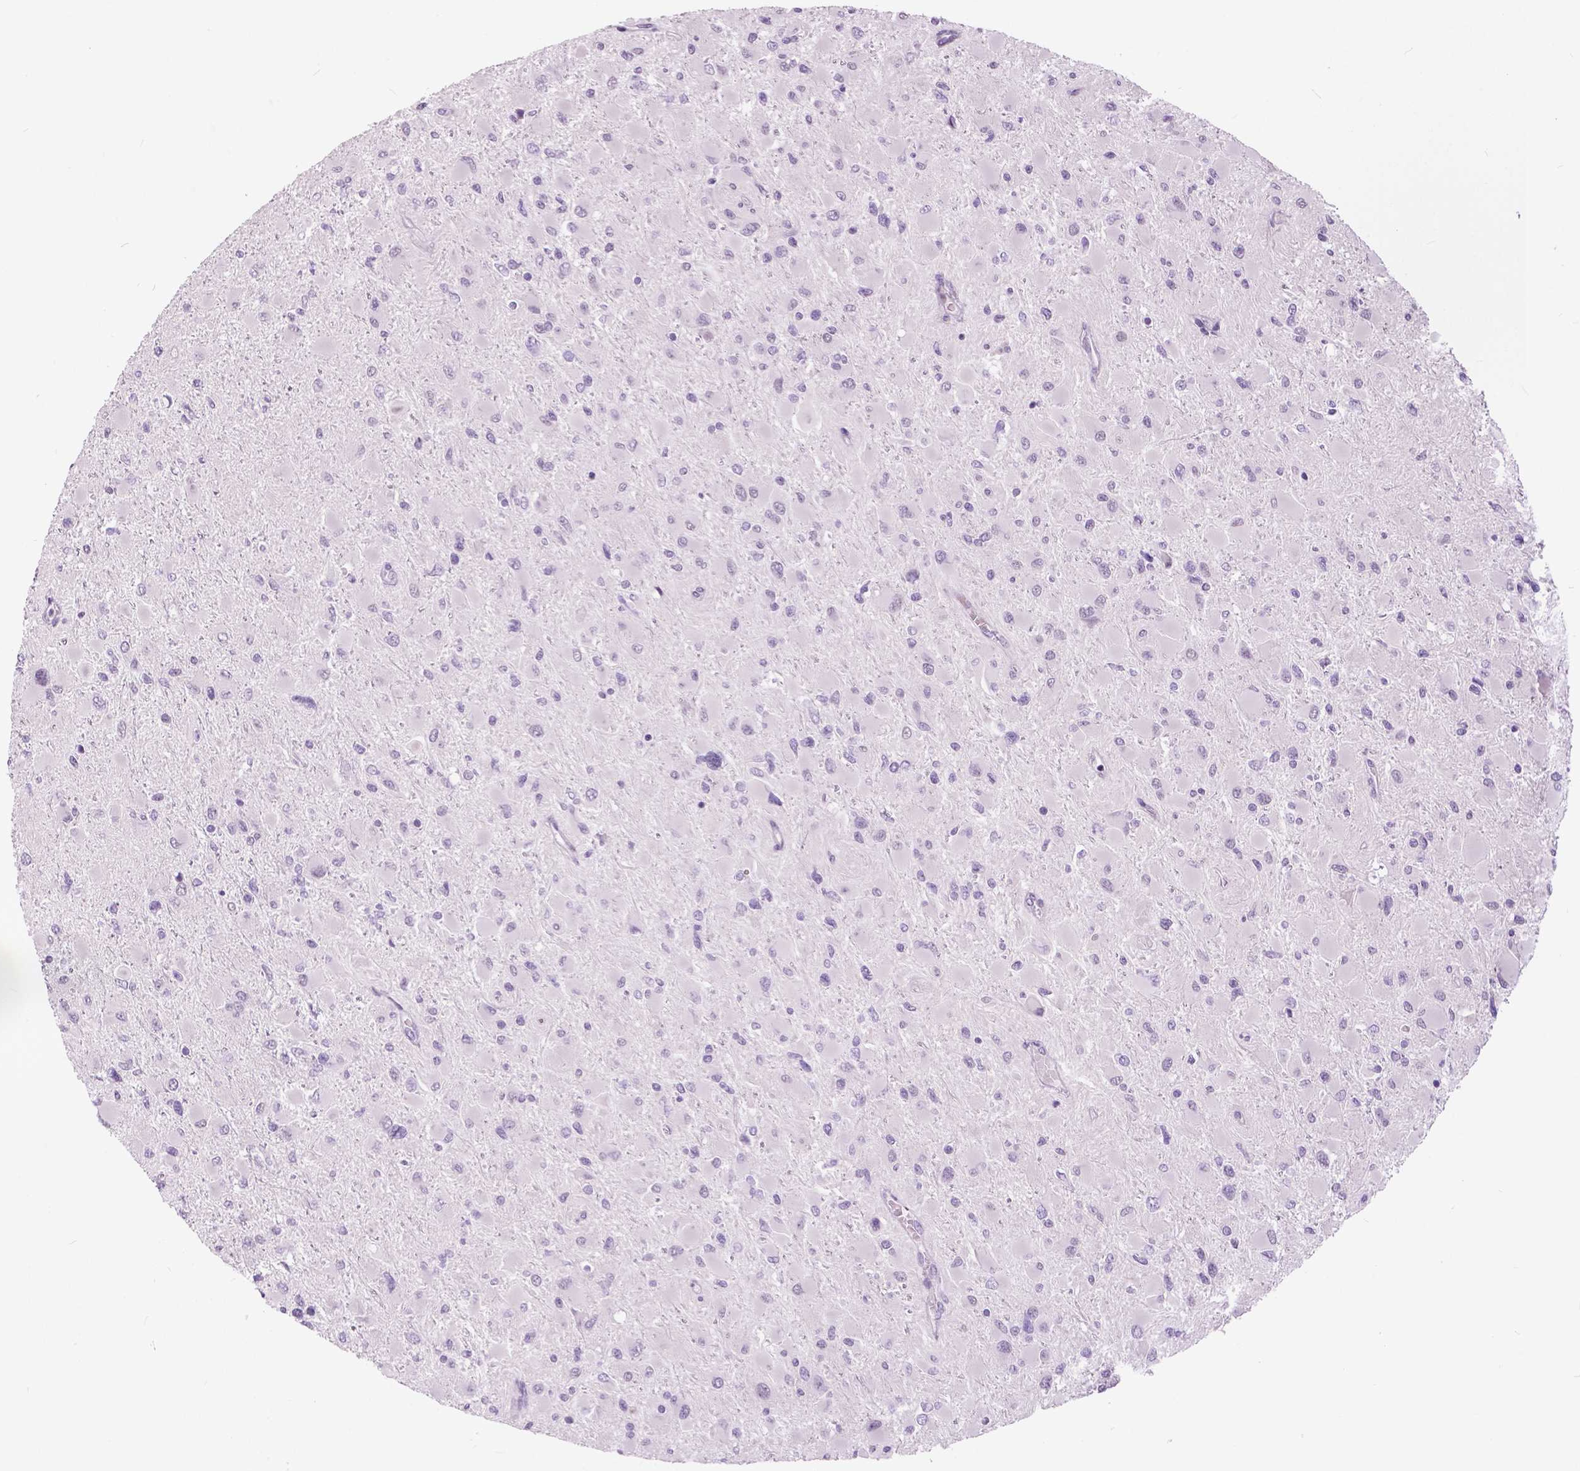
{"staining": {"intensity": "negative", "quantity": "none", "location": "none"}, "tissue": "glioma", "cell_type": "Tumor cells", "image_type": "cancer", "snomed": [{"axis": "morphology", "description": "Glioma, malignant, High grade"}, {"axis": "topography", "description": "Cerebral cortex"}], "caption": "Histopathology image shows no significant protein positivity in tumor cells of high-grade glioma (malignant). (Stains: DAB immunohistochemistry with hematoxylin counter stain, Microscopy: brightfield microscopy at high magnification).", "gene": "MYOM1", "patient": {"sex": "female", "age": 36}}